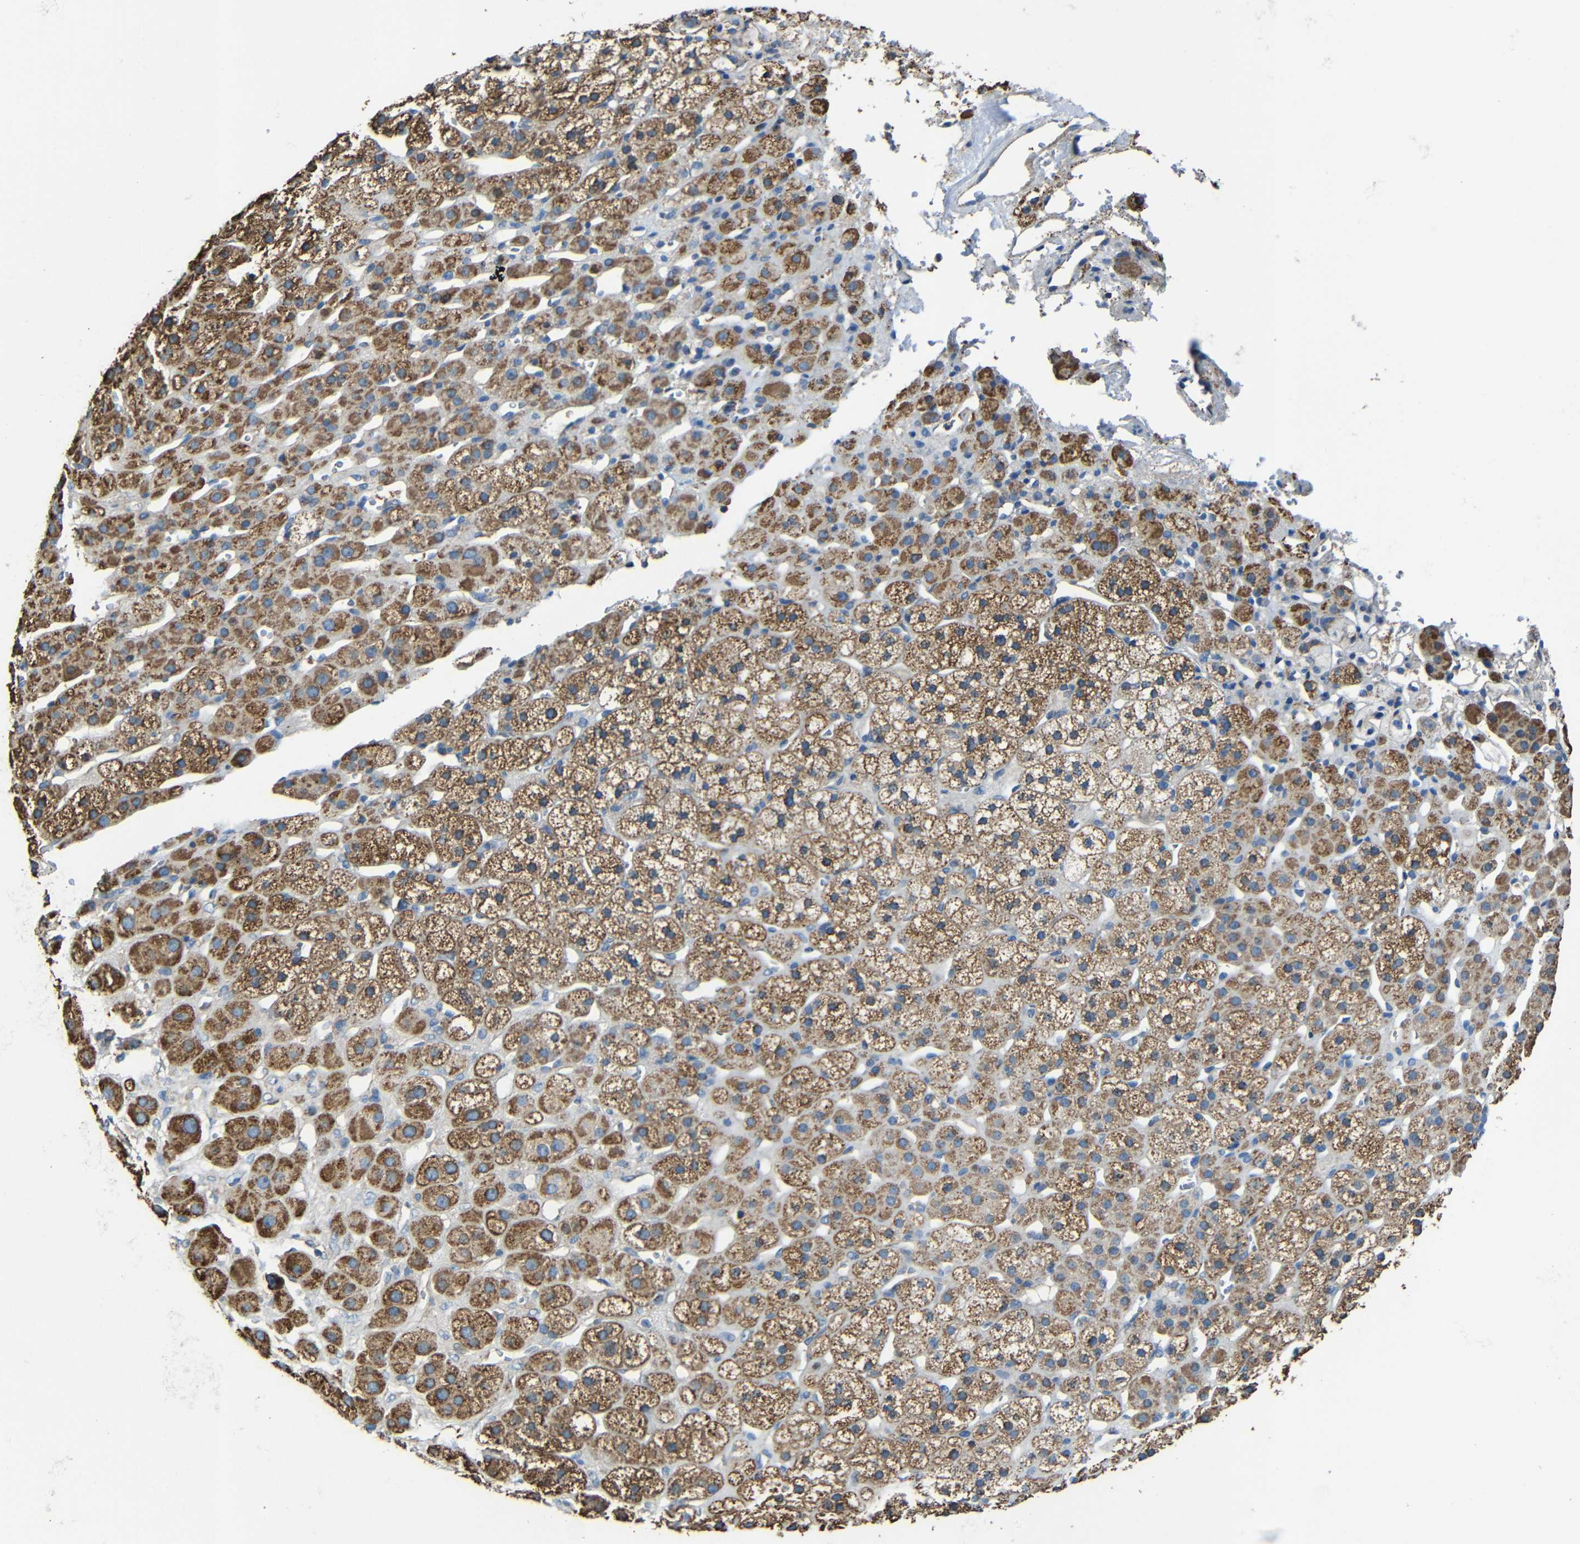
{"staining": {"intensity": "moderate", "quantity": ">75%", "location": "cytoplasmic/membranous"}, "tissue": "adrenal gland", "cell_type": "Glandular cells", "image_type": "normal", "snomed": [{"axis": "morphology", "description": "Normal tissue, NOS"}, {"axis": "topography", "description": "Adrenal gland"}], "caption": "Immunohistochemistry image of benign adrenal gland: human adrenal gland stained using IHC exhibits medium levels of moderate protein expression localized specifically in the cytoplasmic/membranous of glandular cells, appearing as a cytoplasmic/membranous brown color.", "gene": "INTS6L", "patient": {"sex": "male", "age": 56}}